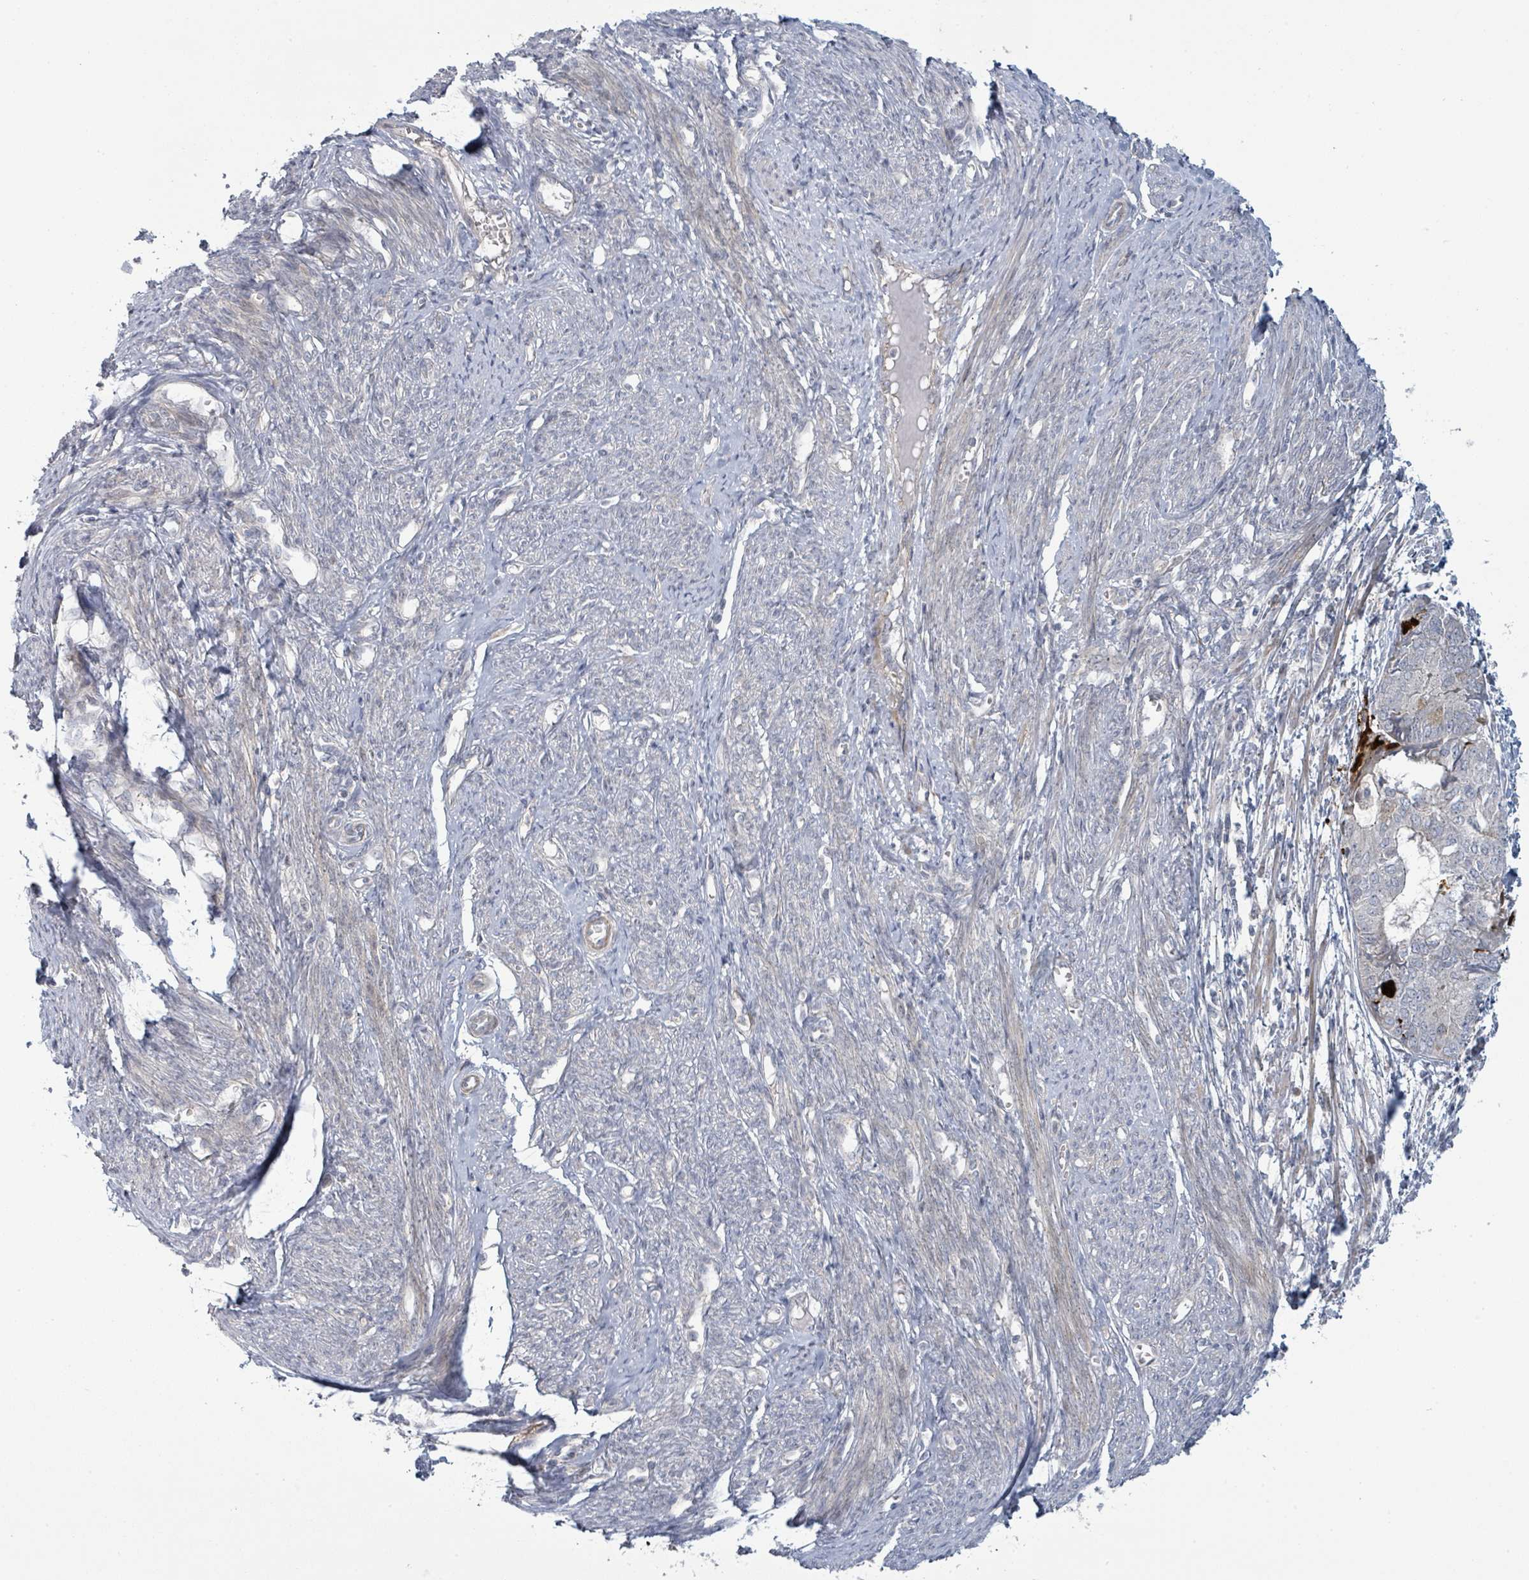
{"staining": {"intensity": "negative", "quantity": "none", "location": "none"}, "tissue": "endometrial cancer", "cell_type": "Tumor cells", "image_type": "cancer", "snomed": [{"axis": "morphology", "description": "Adenocarcinoma, NOS"}, {"axis": "topography", "description": "Endometrium"}], "caption": "Immunohistochemistry of human endometrial cancer (adenocarcinoma) demonstrates no expression in tumor cells.", "gene": "COL5A3", "patient": {"sex": "female", "age": 62}}